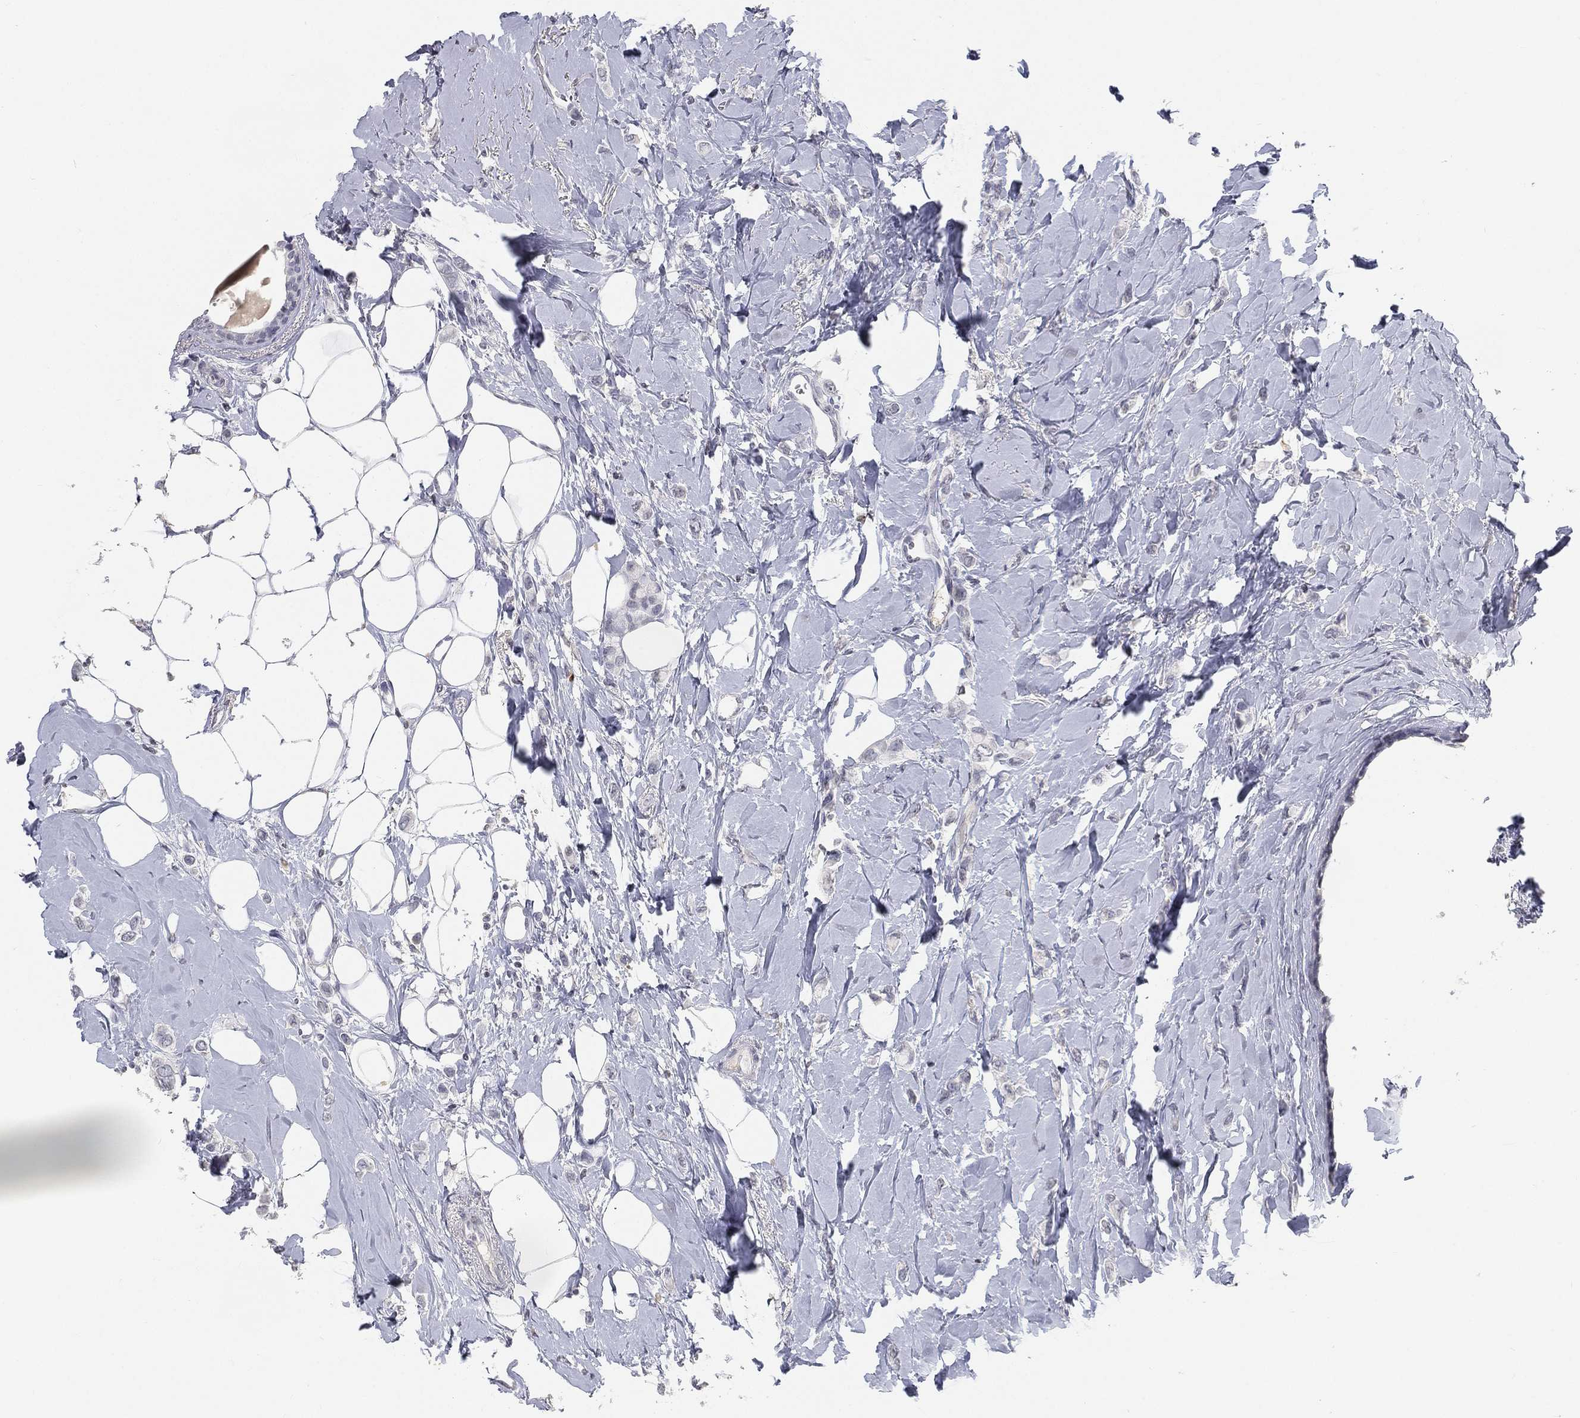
{"staining": {"intensity": "negative", "quantity": "none", "location": "none"}, "tissue": "breast cancer", "cell_type": "Tumor cells", "image_type": "cancer", "snomed": [{"axis": "morphology", "description": "Lobular carcinoma"}, {"axis": "topography", "description": "Breast"}], "caption": "This is a photomicrograph of IHC staining of breast cancer (lobular carcinoma), which shows no positivity in tumor cells.", "gene": "ARG1", "patient": {"sex": "female", "age": 66}}